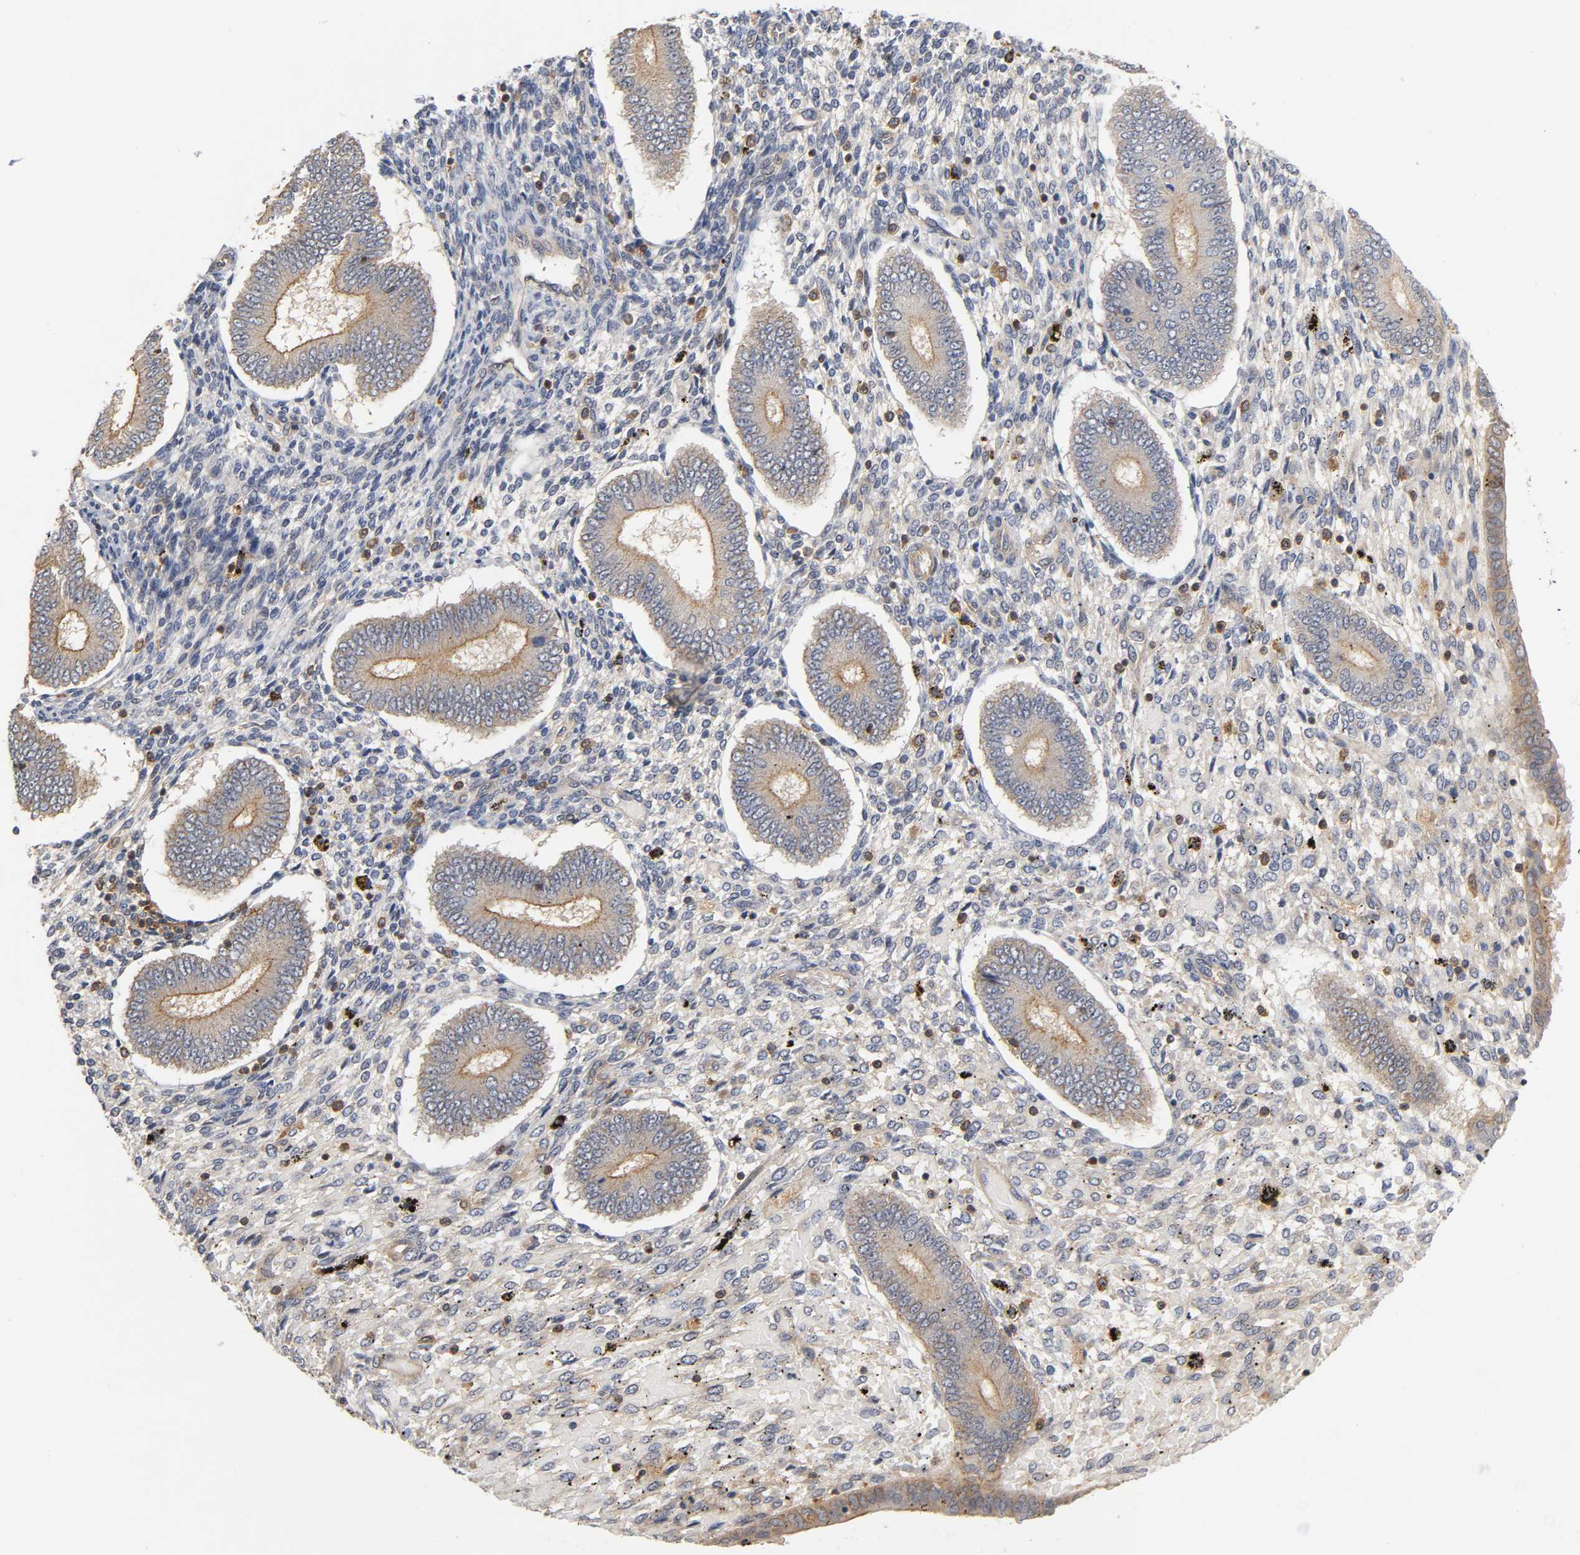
{"staining": {"intensity": "negative", "quantity": "none", "location": "none"}, "tissue": "endometrium", "cell_type": "Cells in endometrial stroma", "image_type": "normal", "snomed": [{"axis": "morphology", "description": "Normal tissue, NOS"}, {"axis": "topography", "description": "Endometrium"}], "caption": "Immunohistochemistry image of unremarkable human endometrium stained for a protein (brown), which demonstrates no positivity in cells in endometrial stroma.", "gene": "ACTR2", "patient": {"sex": "female", "age": 42}}